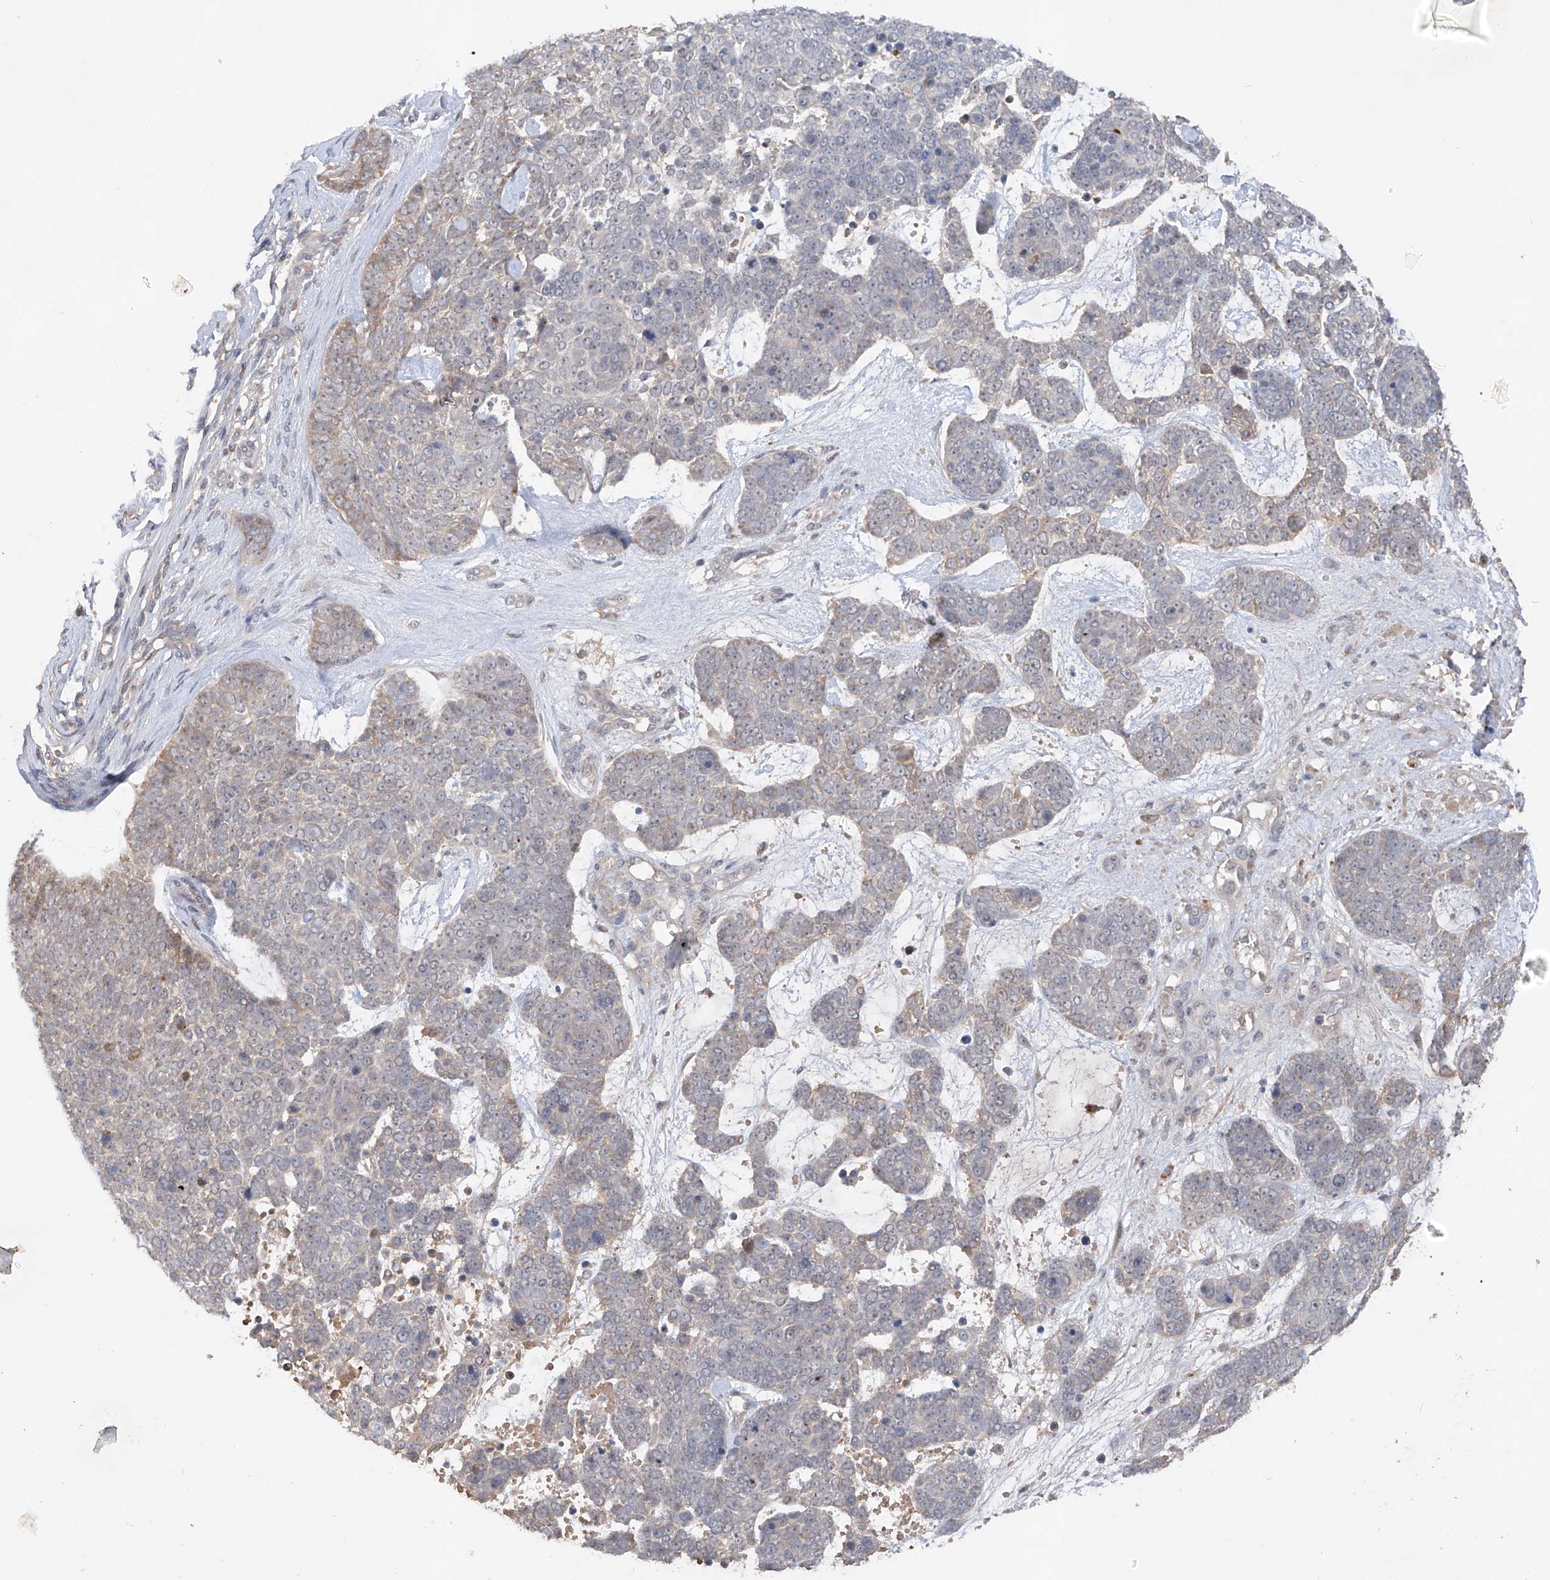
{"staining": {"intensity": "negative", "quantity": "none", "location": "none"}, "tissue": "skin cancer", "cell_type": "Tumor cells", "image_type": "cancer", "snomed": [{"axis": "morphology", "description": "Basal cell carcinoma"}, {"axis": "topography", "description": "Skin"}], "caption": "A histopathology image of skin cancer (basal cell carcinoma) stained for a protein displays no brown staining in tumor cells.", "gene": "FAM135A", "patient": {"sex": "female", "age": 81}}